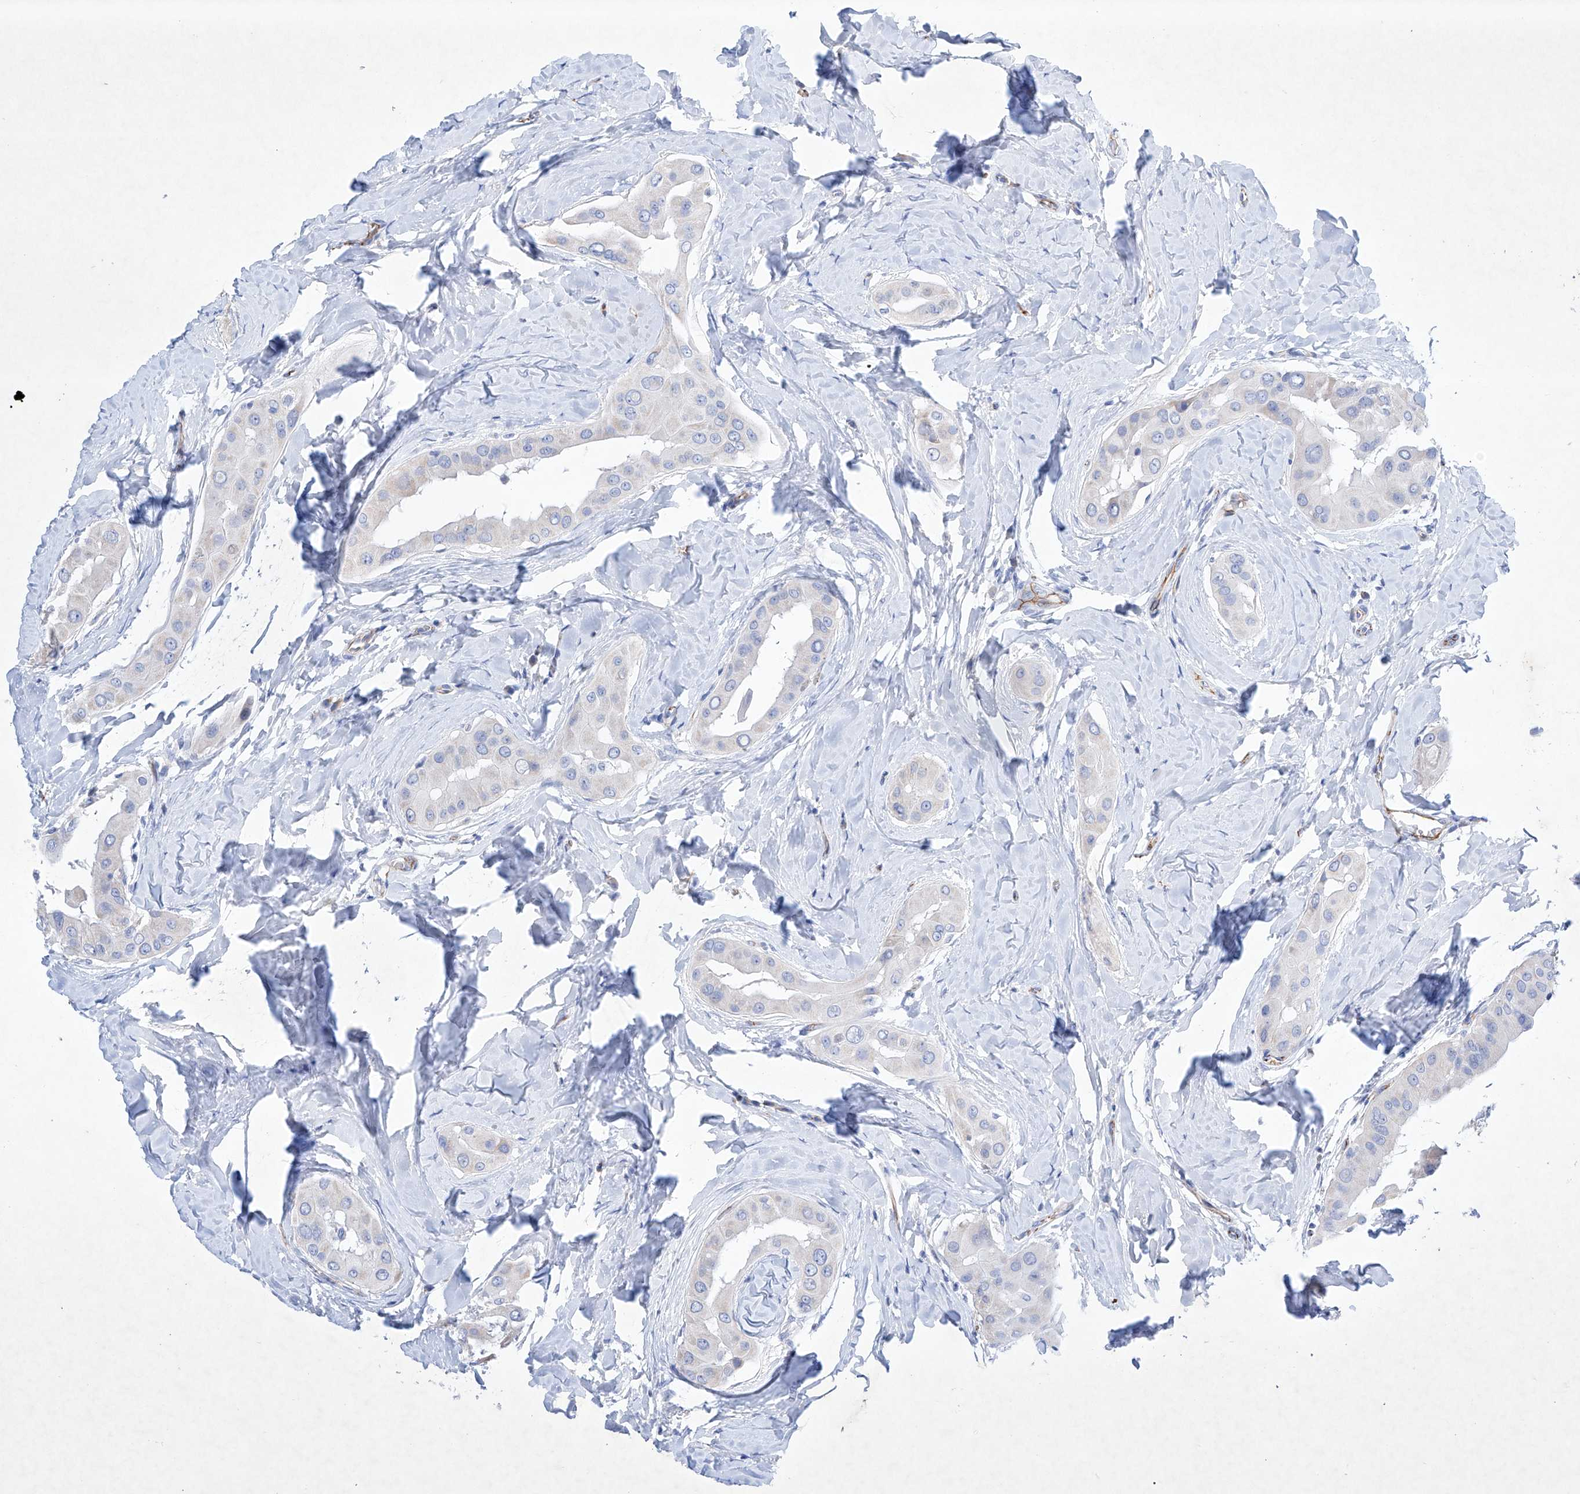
{"staining": {"intensity": "negative", "quantity": "none", "location": "none"}, "tissue": "thyroid cancer", "cell_type": "Tumor cells", "image_type": "cancer", "snomed": [{"axis": "morphology", "description": "Papillary adenocarcinoma, NOS"}, {"axis": "topography", "description": "Thyroid gland"}], "caption": "A photomicrograph of papillary adenocarcinoma (thyroid) stained for a protein displays no brown staining in tumor cells. The staining is performed using DAB (3,3'-diaminobenzidine) brown chromogen with nuclei counter-stained in using hematoxylin.", "gene": "ETV7", "patient": {"sex": "male", "age": 33}}